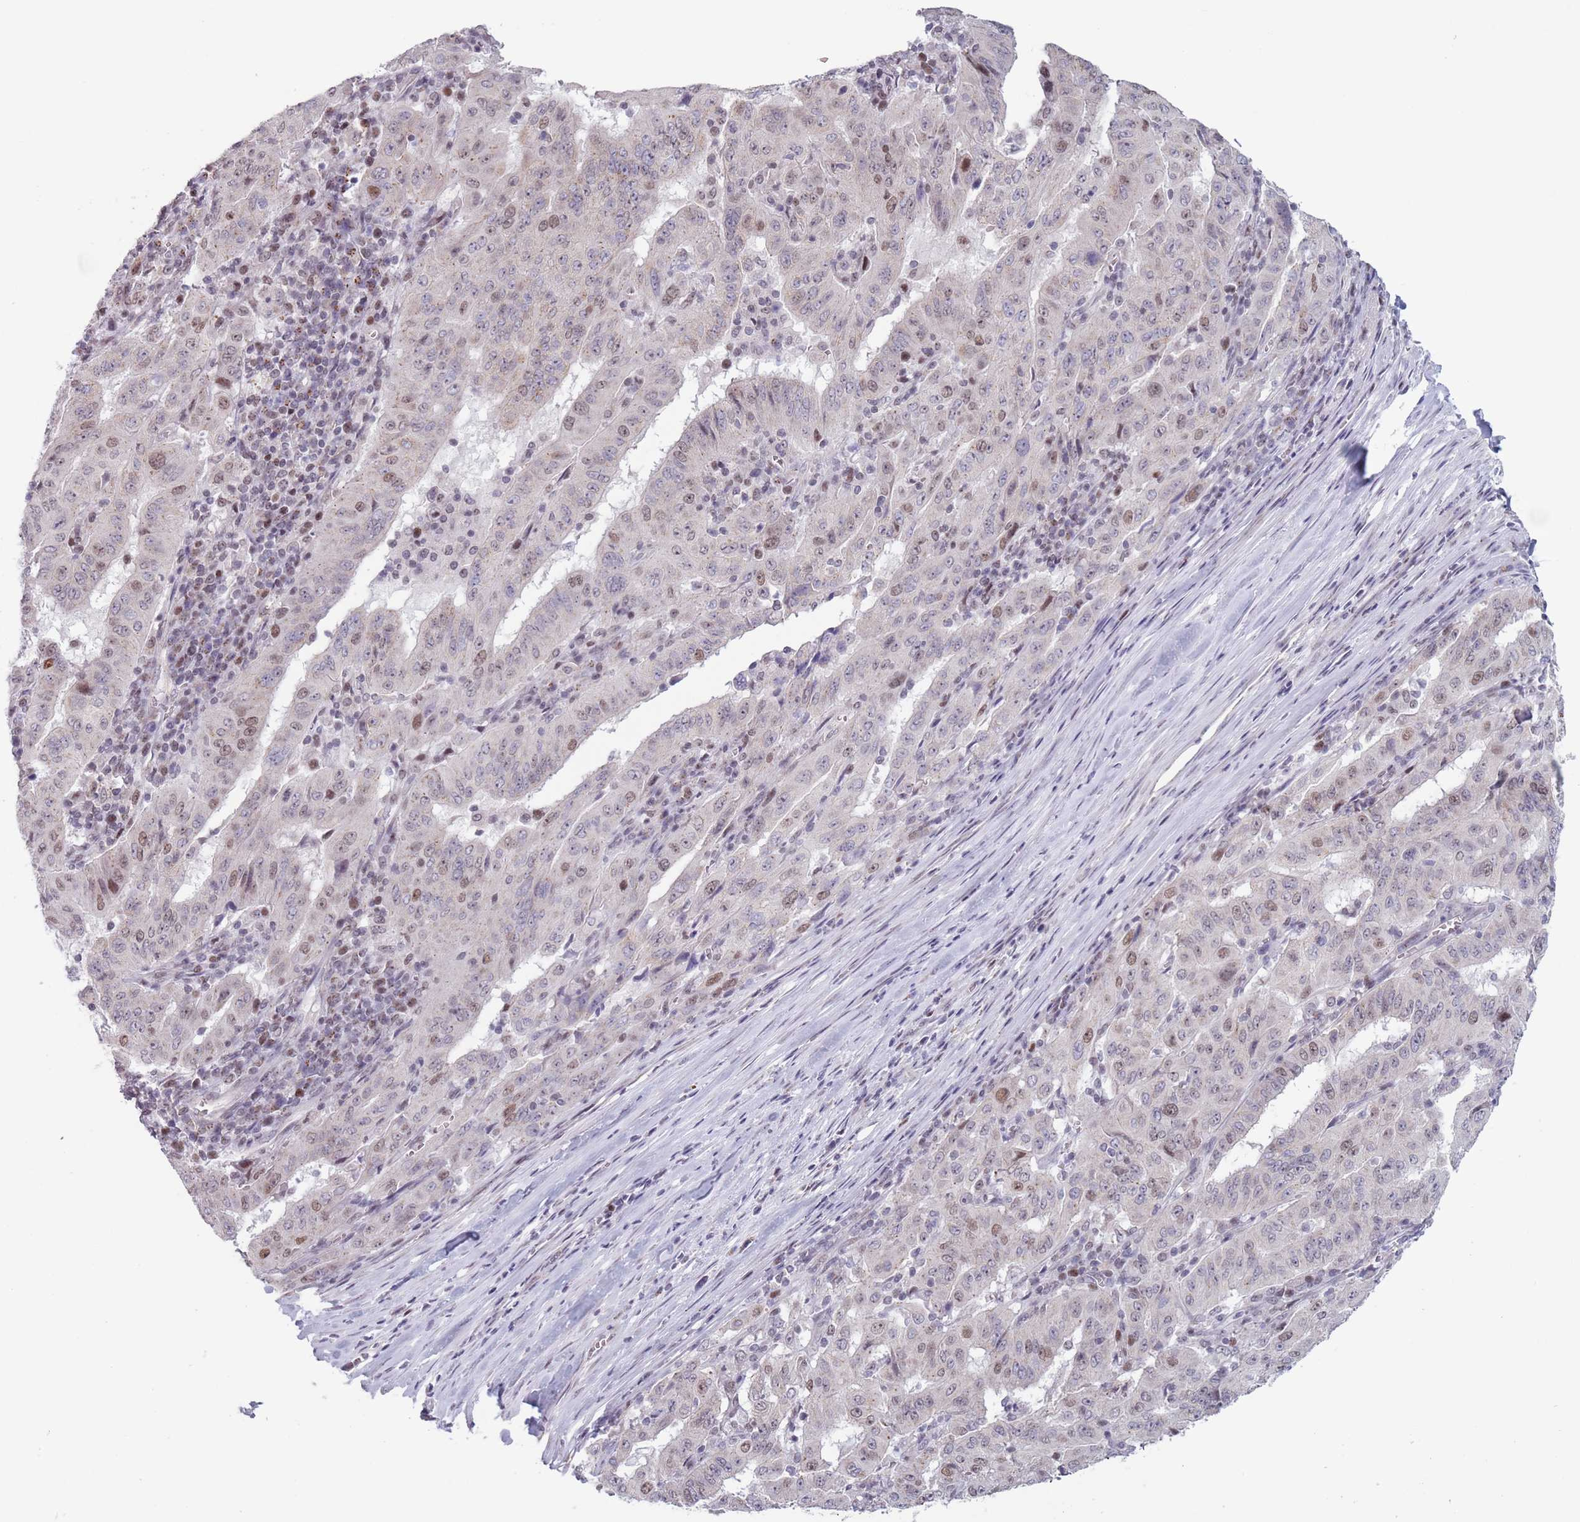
{"staining": {"intensity": "weak", "quantity": "25%-75%", "location": "nuclear"}, "tissue": "pancreatic cancer", "cell_type": "Tumor cells", "image_type": "cancer", "snomed": [{"axis": "morphology", "description": "Adenocarcinoma, NOS"}, {"axis": "topography", "description": "Pancreas"}], "caption": "Immunohistochemical staining of human pancreatic cancer (adenocarcinoma) reveals low levels of weak nuclear positivity in about 25%-75% of tumor cells.", "gene": "ZKSCAN2", "patient": {"sex": "male", "age": 63}}